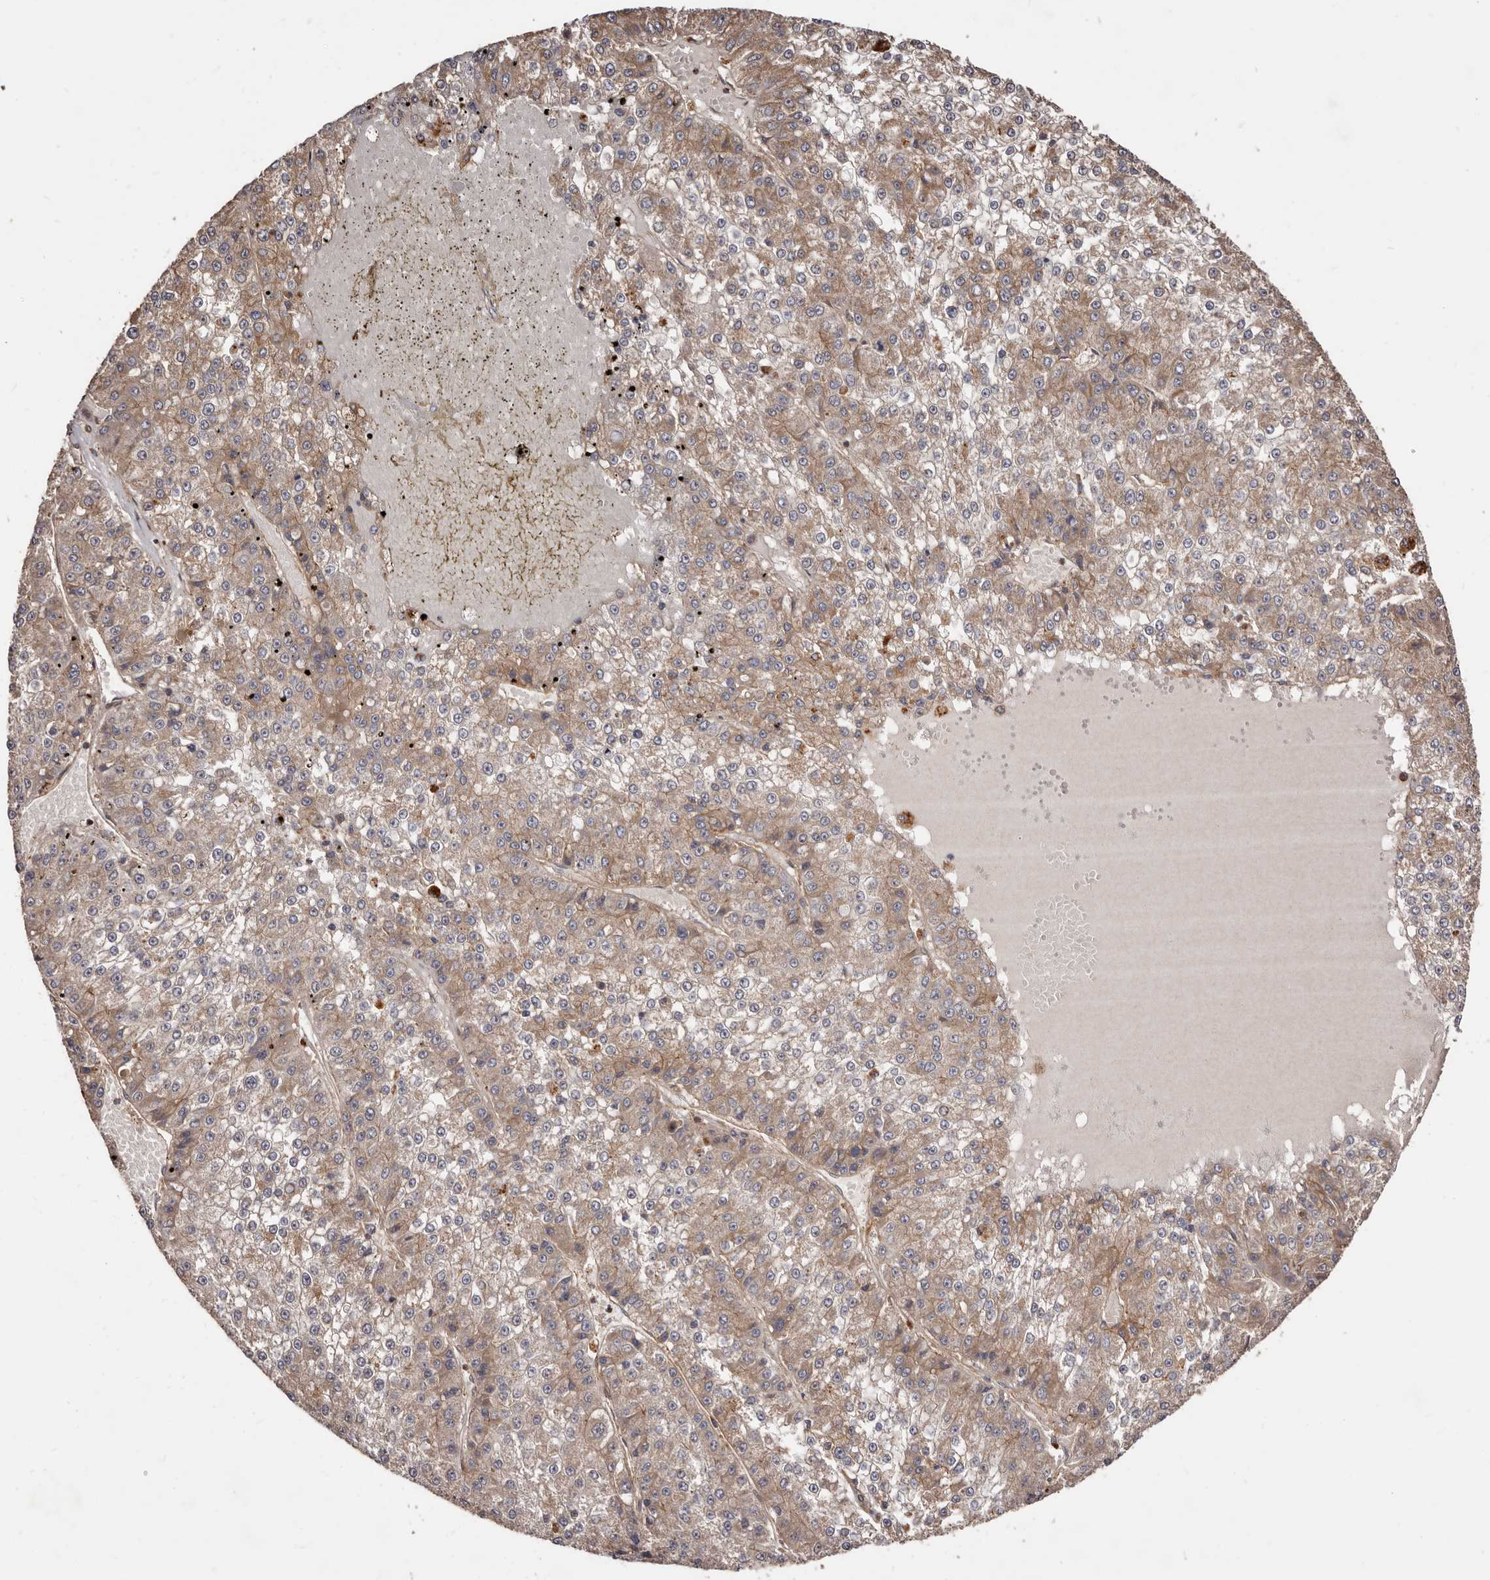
{"staining": {"intensity": "weak", "quantity": "25%-75%", "location": "cytoplasmic/membranous"}, "tissue": "liver cancer", "cell_type": "Tumor cells", "image_type": "cancer", "snomed": [{"axis": "morphology", "description": "Carcinoma, Hepatocellular, NOS"}, {"axis": "topography", "description": "Liver"}], "caption": "High-power microscopy captured an IHC image of liver hepatocellular carcinoma, revealing weak cytoplasmic/membranous positivity in approximately 25%-75% of tumor cells.", "gene": "GTPBP1", "patient": {"sex": "female", "age": 73}}